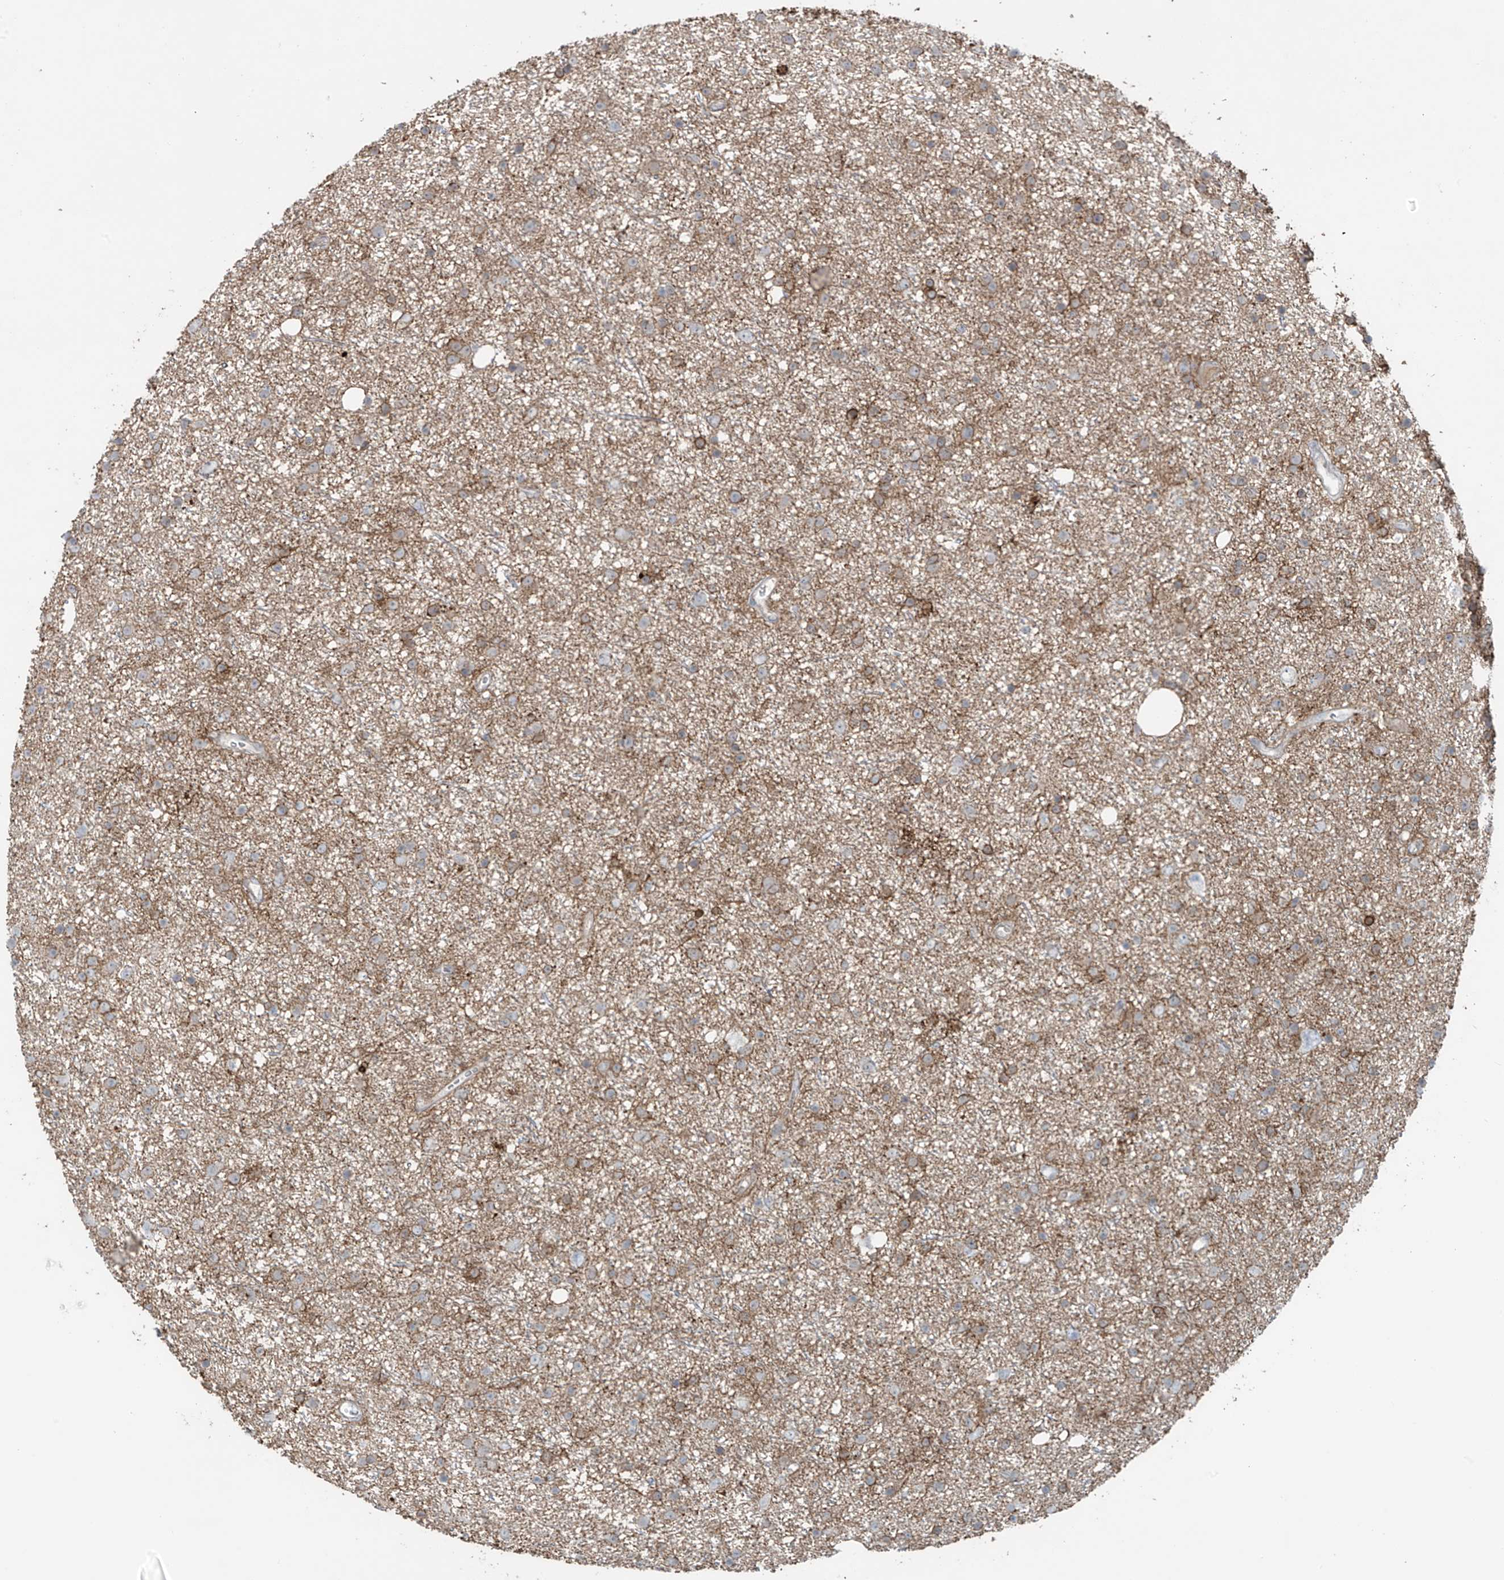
{"staining": {"intensity": "negative", "quantity": "none", "location": "none"}, "tissue": "glioma", "cell_type": "Tumor cells", "image_type": "cancer", "snomed": [{"axis": "morphology", "description": "Glioma, malignant, Low grade"}, {"axis": "topography", "description": "Cerebral cortex"}], "caption": "Glioma was stained to show a protein in brown. There is no significant expression in tumor cells.", "gene": "RASGEF1A", "patient": {"sex": "female", "age": 39}}